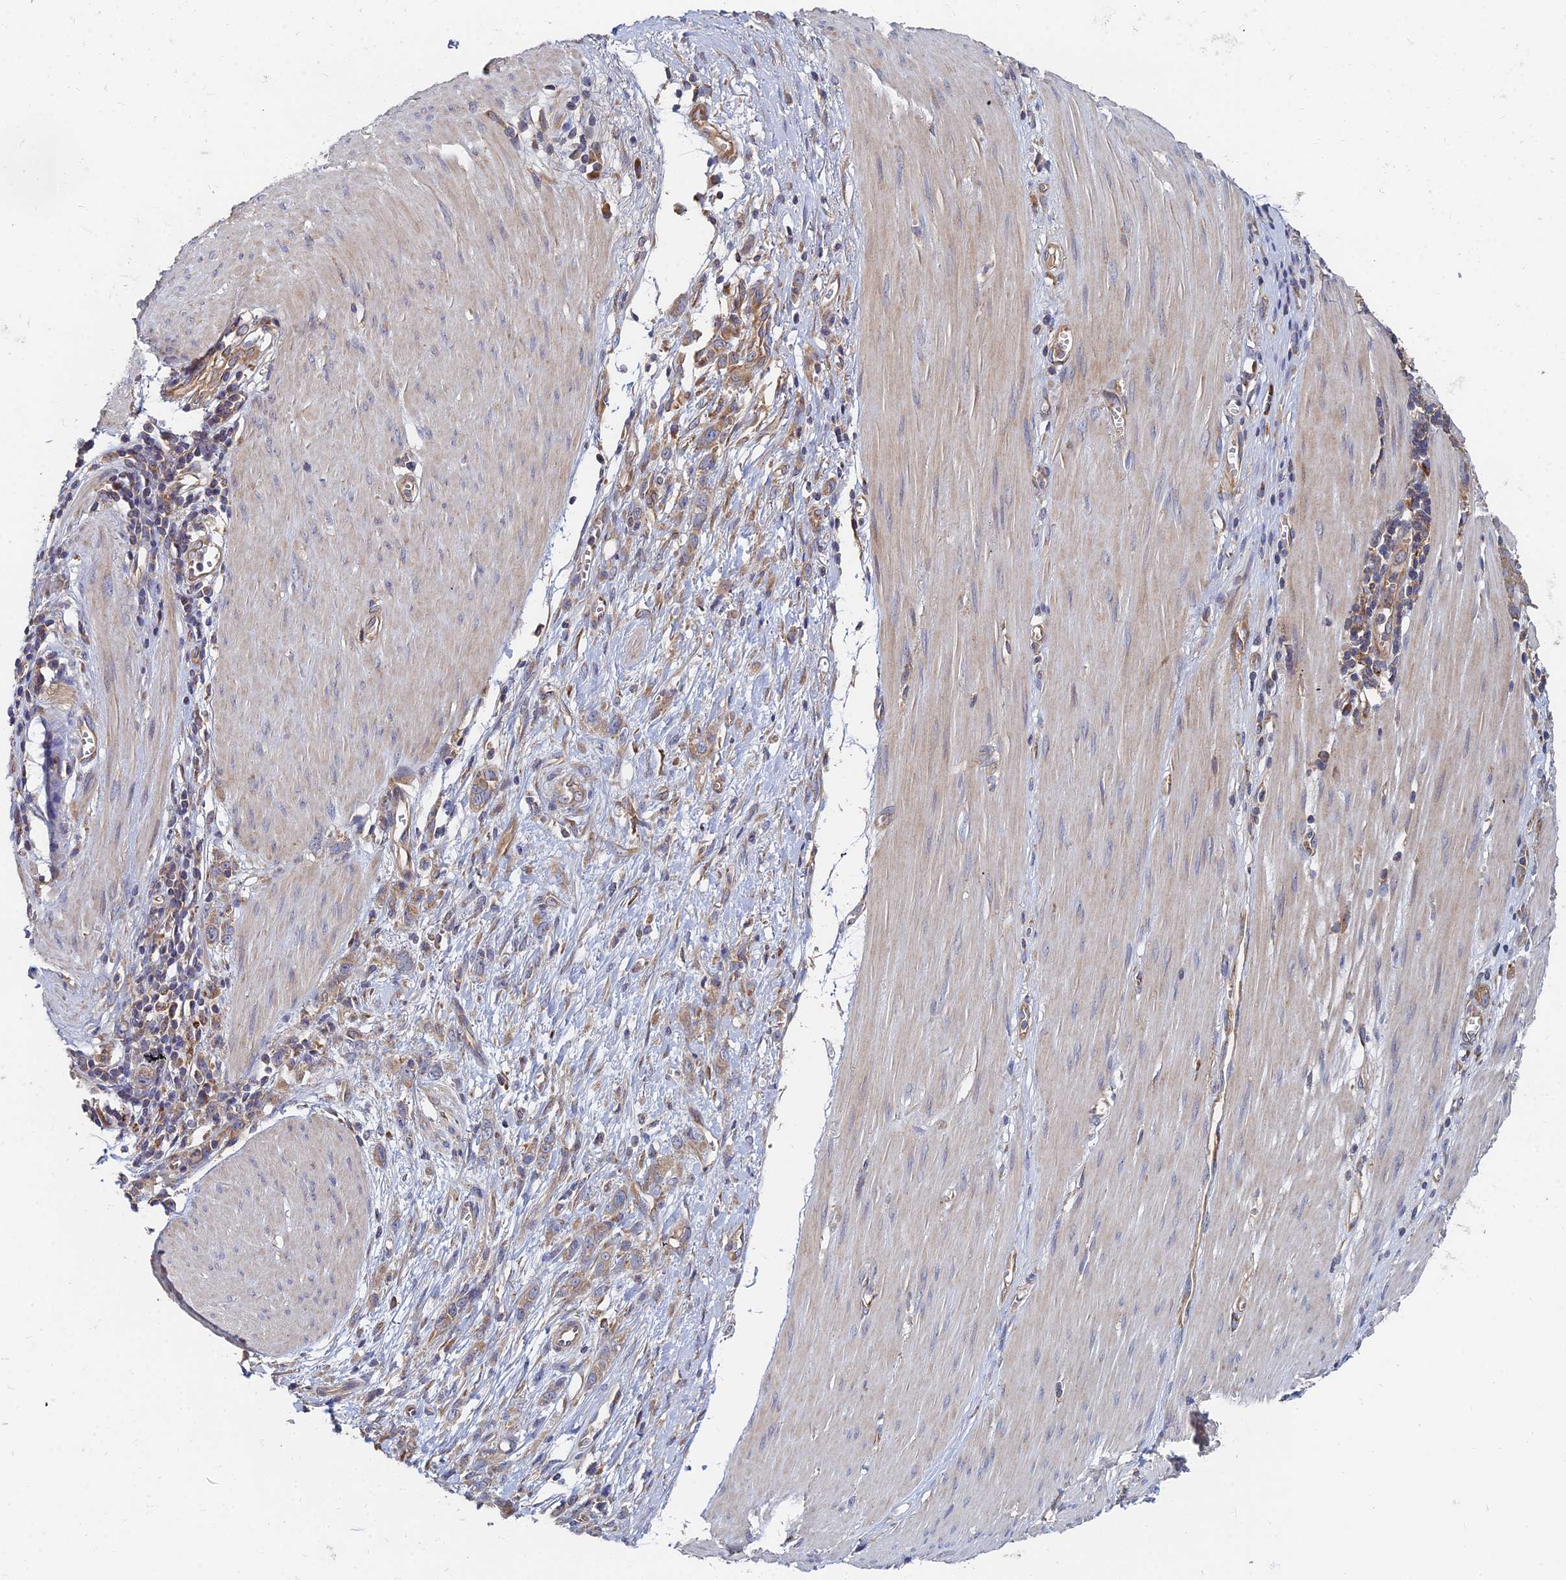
{"staining": {"intensity": "moderate", "quantity": ">75%", "location": "cytoplasmic/membranous"}, "tissue": "stomach cancer", "cell_type": "Tumor cells", "image_type": "cancer", "snomed": [{"axis": "morphology", "description": "Adenocarcinoma, NOS"}, {"axis": "topography", "description": "Stomach"}], "caption": "Approximately >75% of tumor cells in human adenocarcinoma (stomach) reveal moderate cytoplasmic/membranous protein positivity as visualized by brown immunohistochemical staining.", "gene": "CCZ1", "patient": {"sex": "female", "age": 76}}